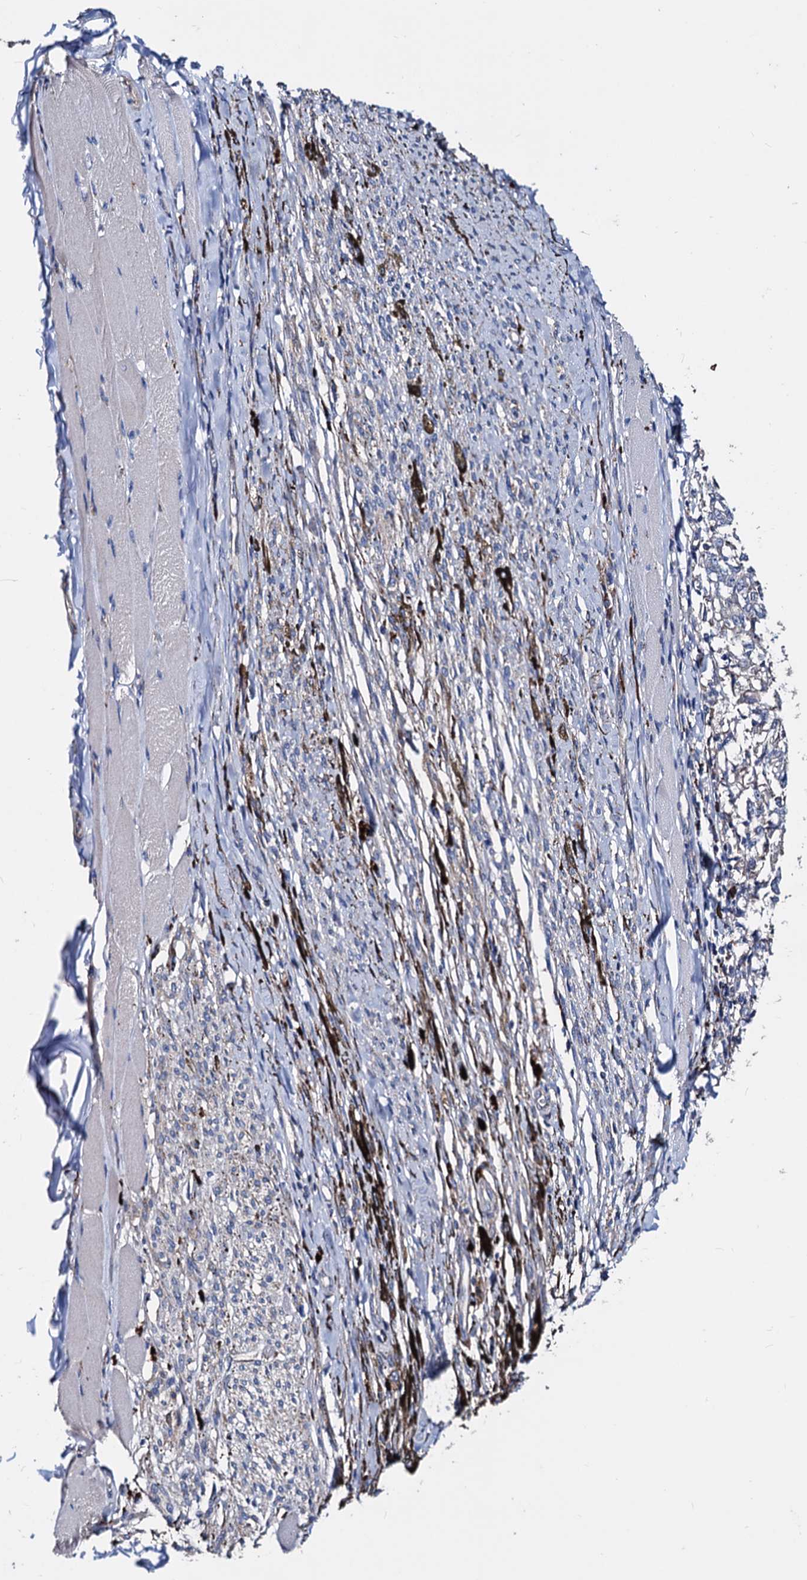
{"staining": {"intensity": "negative", "quantity": "none", "location": "none"}, "tissue": "melanoma", "cell_type": "Tumor cells", "image_type": "cancer", "snomed": [{"axis": "morphology", "description": "Malignant melanoma, NOS"}, {"axis": "topography", "description": "Skin"}], "caption": "Human malignant melanoma stained for a protein using immunohistochemistry (IHC) displays no expression in tumor cells.", "gene": "AKAP11", "patient": {"sex": "female", "age": 72}}